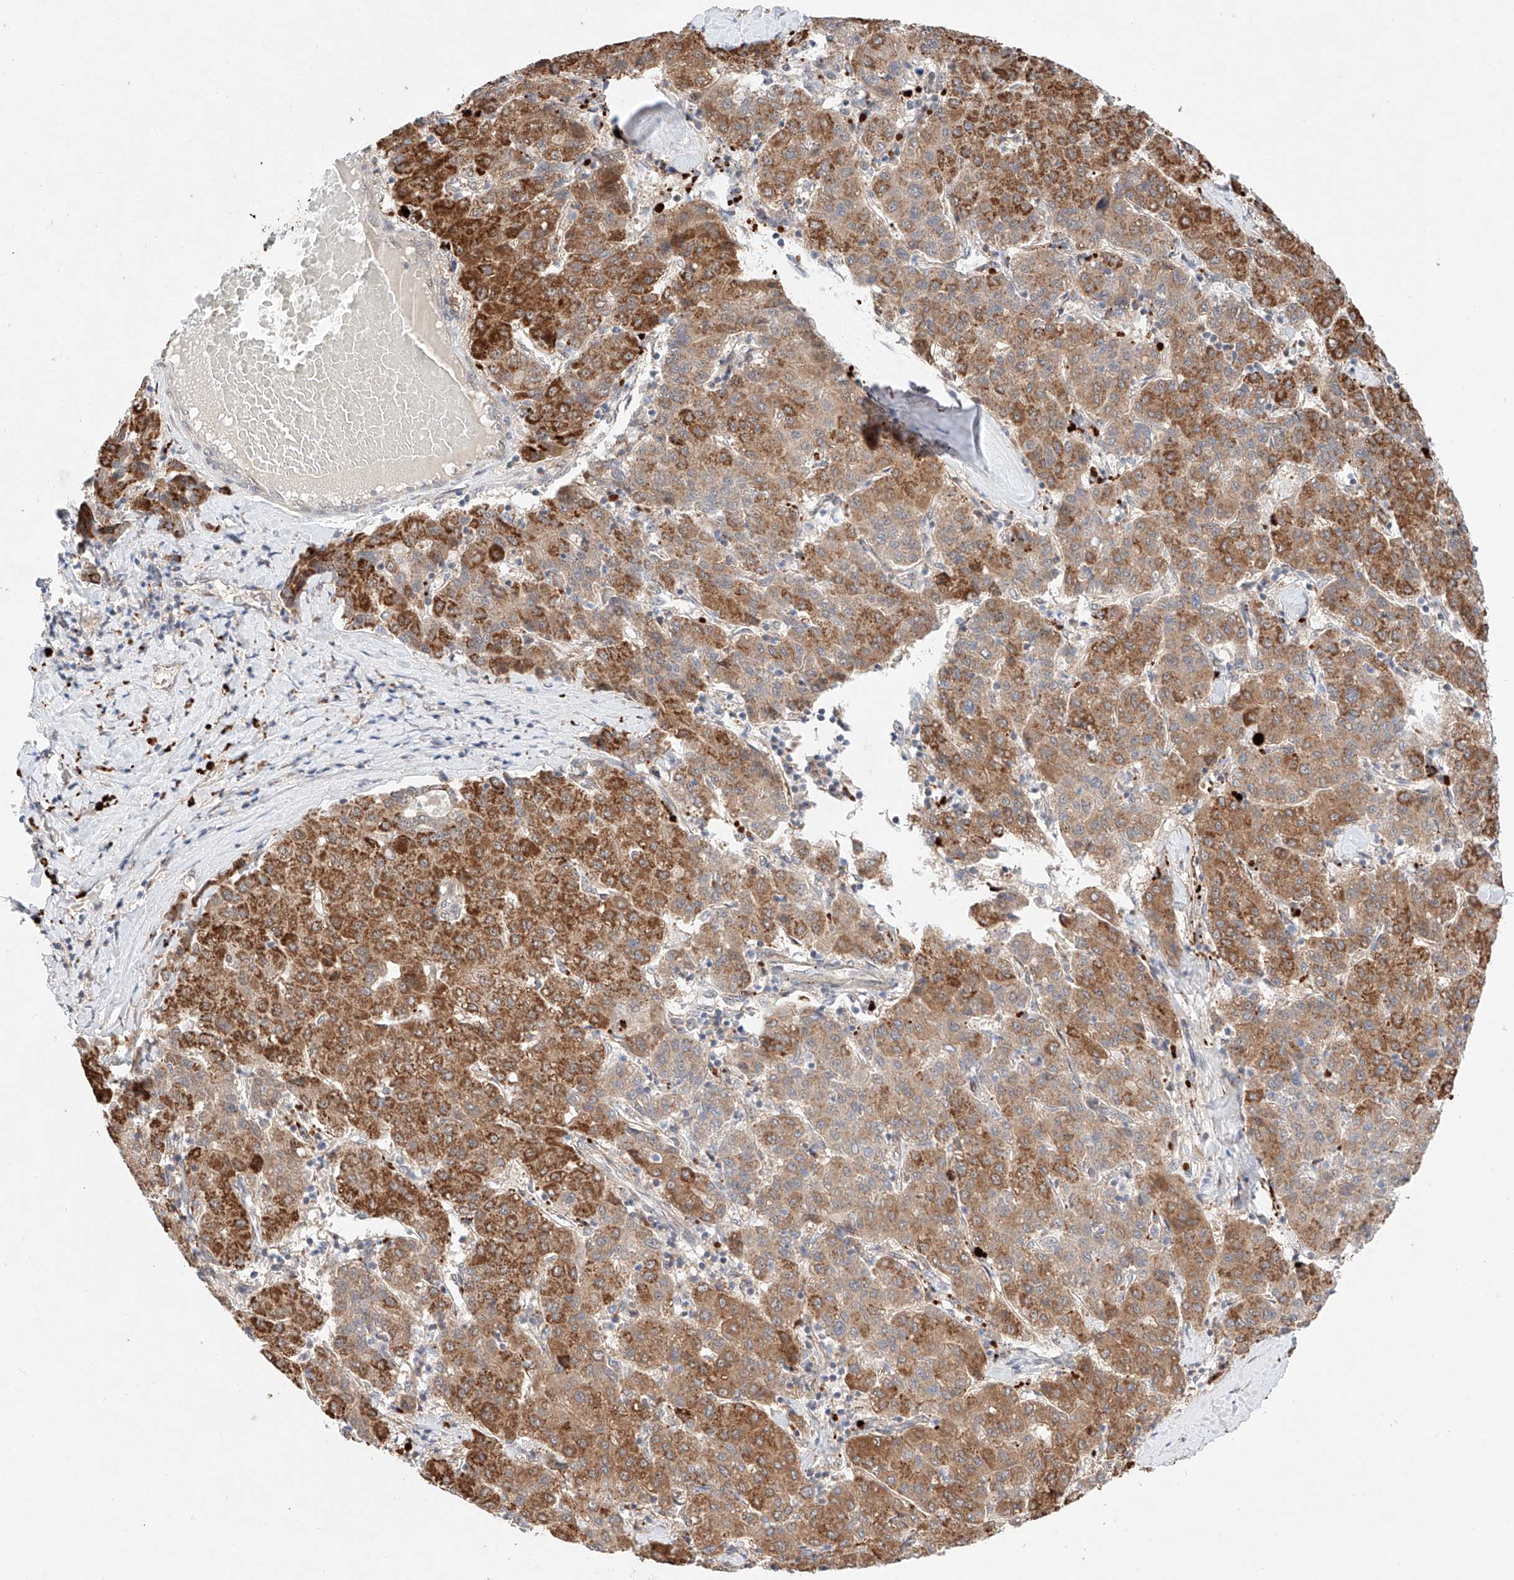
{"staining": {"intensity": "moderate", "quantity": ">75%", "location": "cytoplasmic/membranous"}, "tissue": "liver cancer", "cell_type": "Tumor cells", "image_type": "cancer", "snomed": [{"axis": "morphology", "description": "Carcinoma, Hepatocellular, NOS"}, {"axis": "topography", "description": "Liver"}], "caption": "Moderate cytoplasmic/membranous positivity is seen in approximately >75% of tumor cells in liver cancer (hepatocellular carcinoma).", "gene": "GCNT1", "patient": {"sex": "male", "age": 65}}